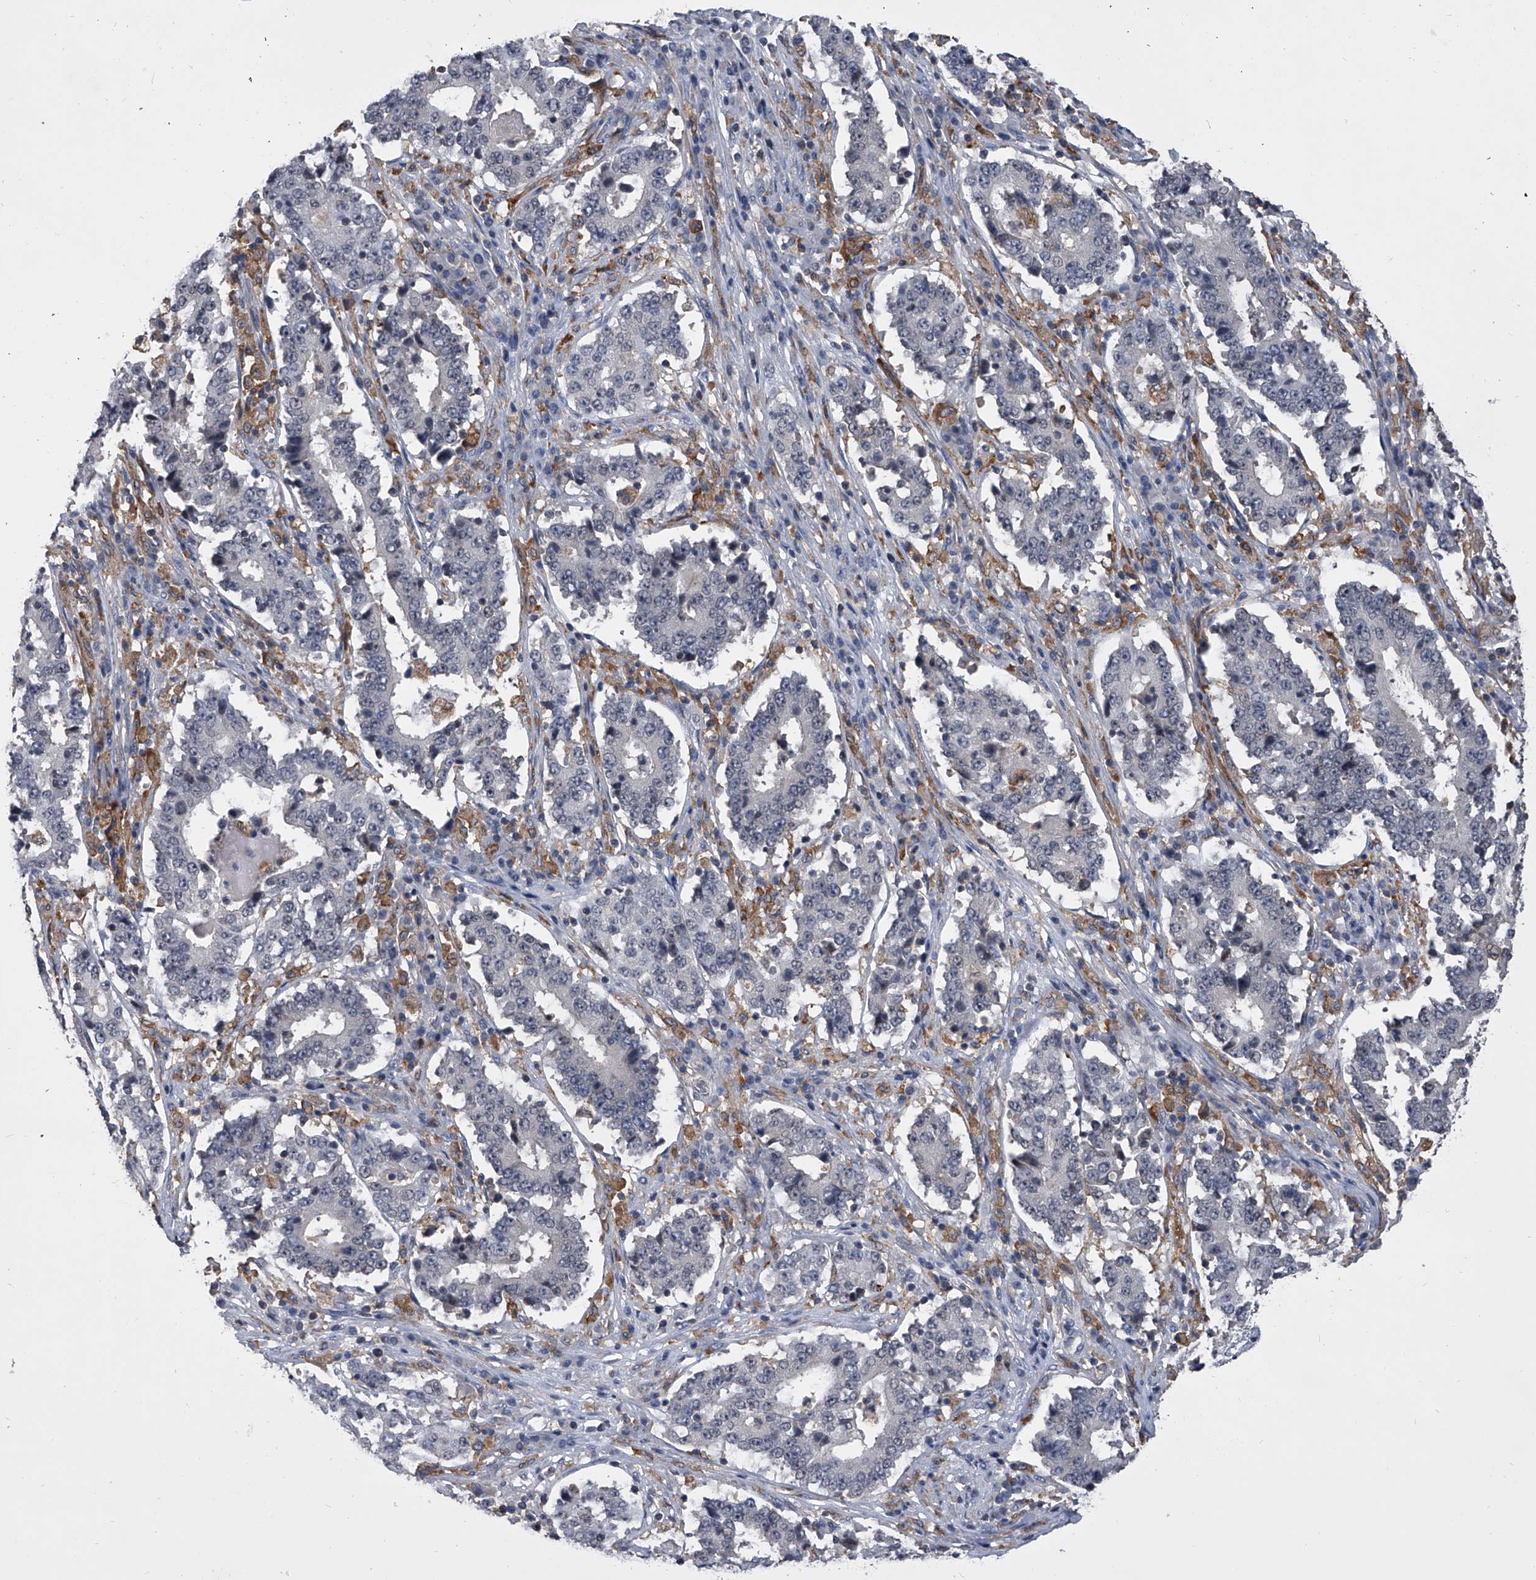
{"staining": {"intensity": "negative", "quantity": "none", "location": "none"}, "tissue": "stomach cancer", "cell_type": "Tumor cells", "image_type": "cancer", "snomed": [{"axis": "morphology", "description": "Adenocarcinoma, NOS"}, {"axis": "topography", "description": "Stomach"}], "caption": "Tumor cells are negative for protein expression in human stomach adenocarcinoma.", "gene": "MAP4K3", "patient": {"sex": "male", "age": 59}}